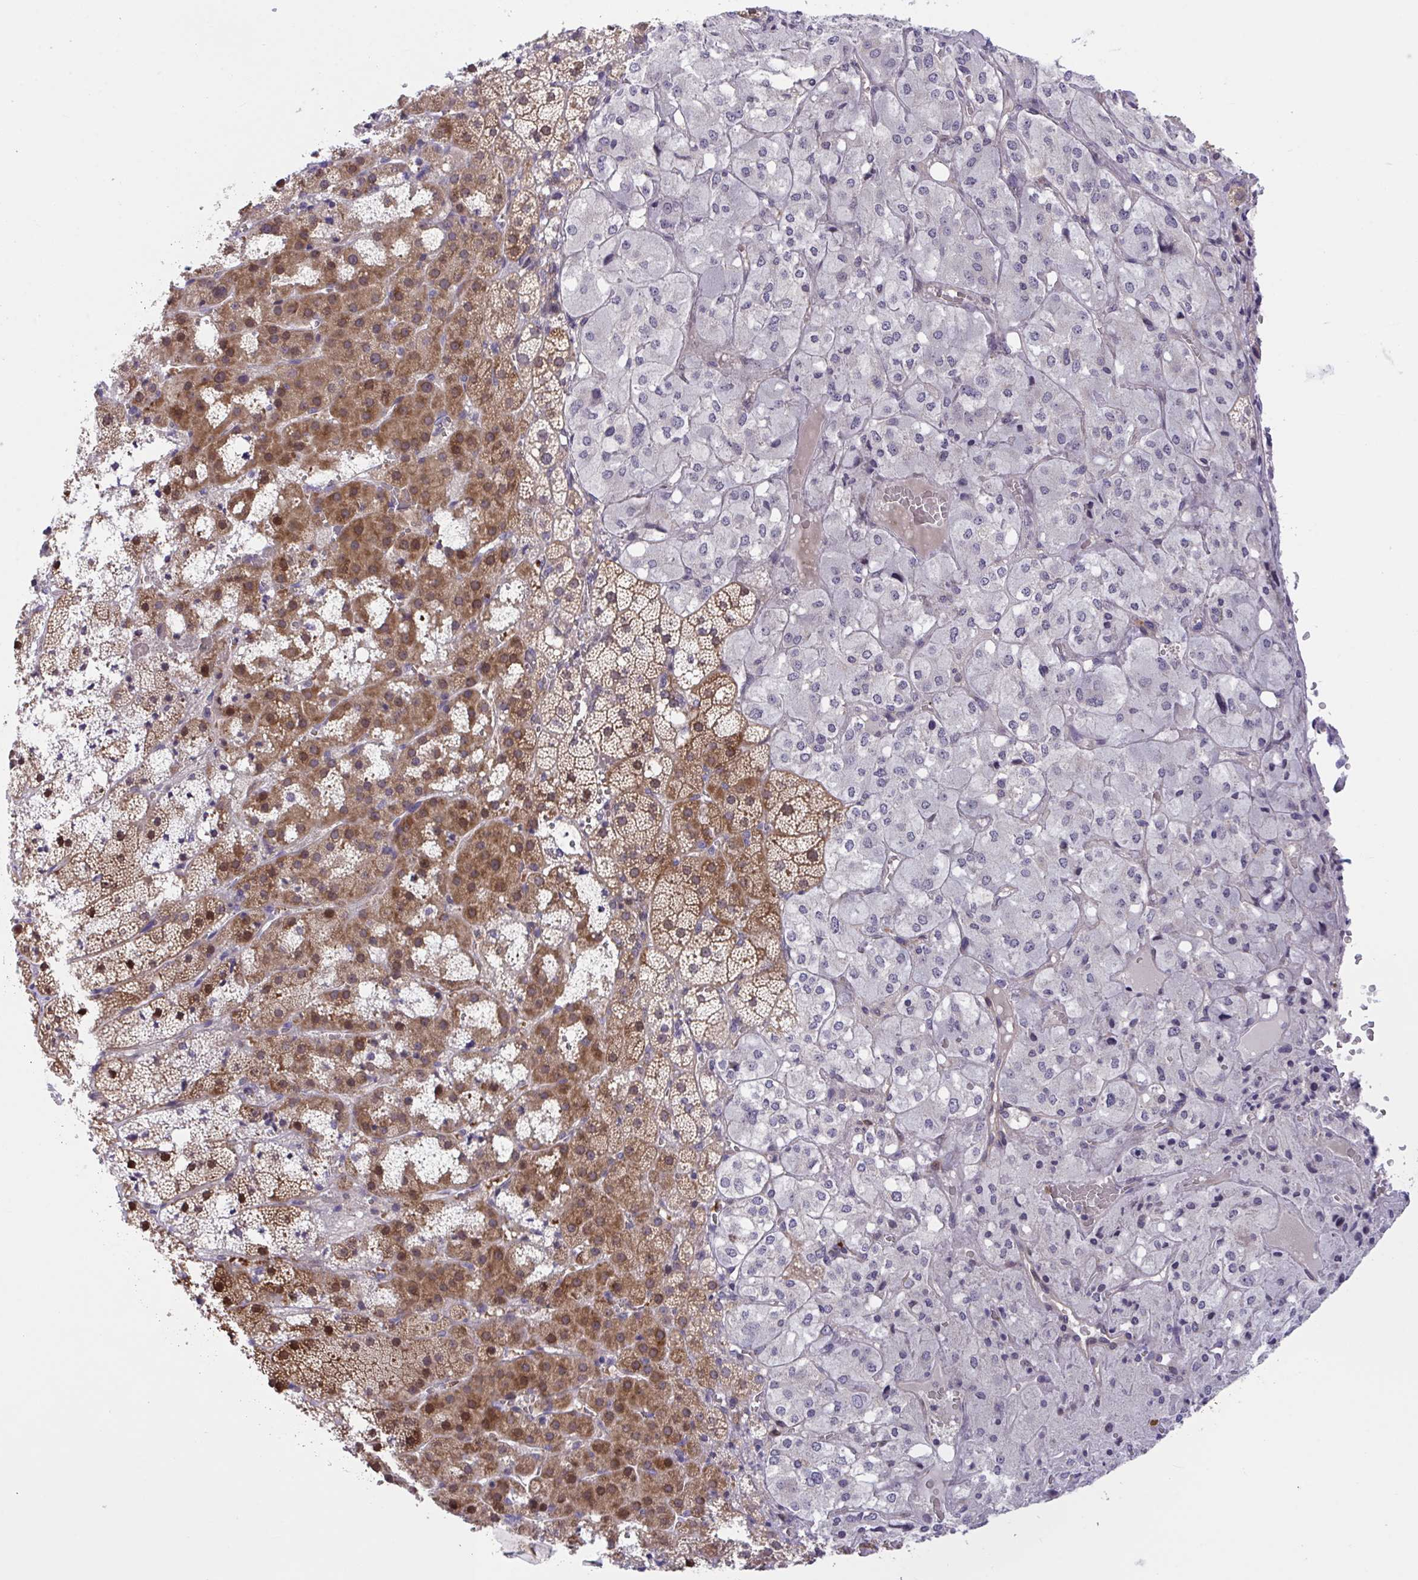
{"staining": {"intensity": "moderate", "quantity": ">75%", "location": "cytoplasmic/membranous,nuclear"}, "tissue": "adrenal gland", "cell_type": "Glandular cells", "image_type": "normal", "snomed": [{"axis": "morphology", "description": "Normal tissue, NOS"}, {"axis": "topography", "description": "Adrenal gland"}], "caption": "Normal adrenal gland displays moderate cytoplasmic/membranous,nuclear staining in approximately >75% of glandular cells, visualized by immunohistochemistry.", "gene": "RHOXF1", "patient": {"sex": "male", "age": 53}}